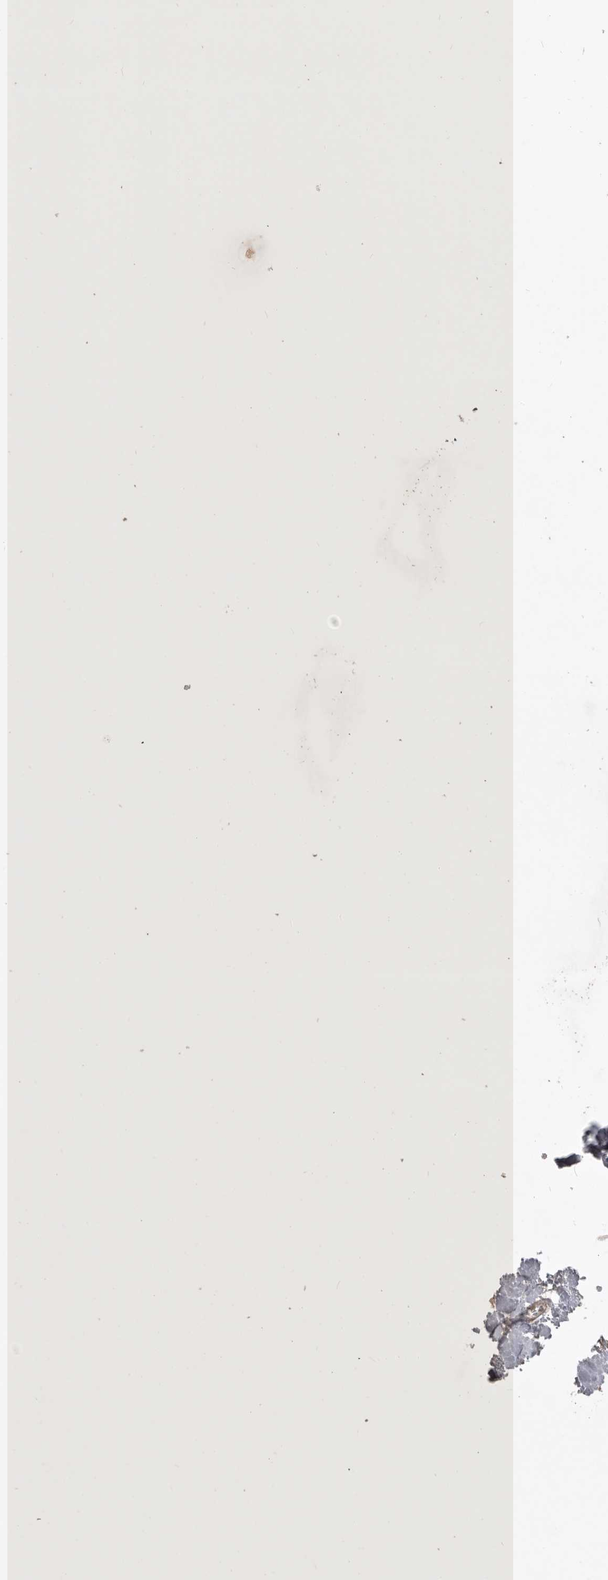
{"staining": {"intensity": "strong", "quantity": ">75%", "location": "nuclear"}, "tissue": "thyroid cancer", "cell_type": "Tumor cells", "image_type": "cancer", "snomed": [{"axis": "morphology", "description": "Papillary adenocarcinoma, NOS"}, {"axis": "topography", "description": "Thyroid gland"}], "caption": "Immunohistochemistry (IHC) micrograph of neoplastic tissue: thyroid cancer (papillary adenocarcinoma) stained using IHC reveals high levels of strong protein expression localized specifically in the nuclear of tumor cells, appearing as a nuclear brown color.", "gene": "CBLL1", "patient": {"sex": "female", "age": 59}}